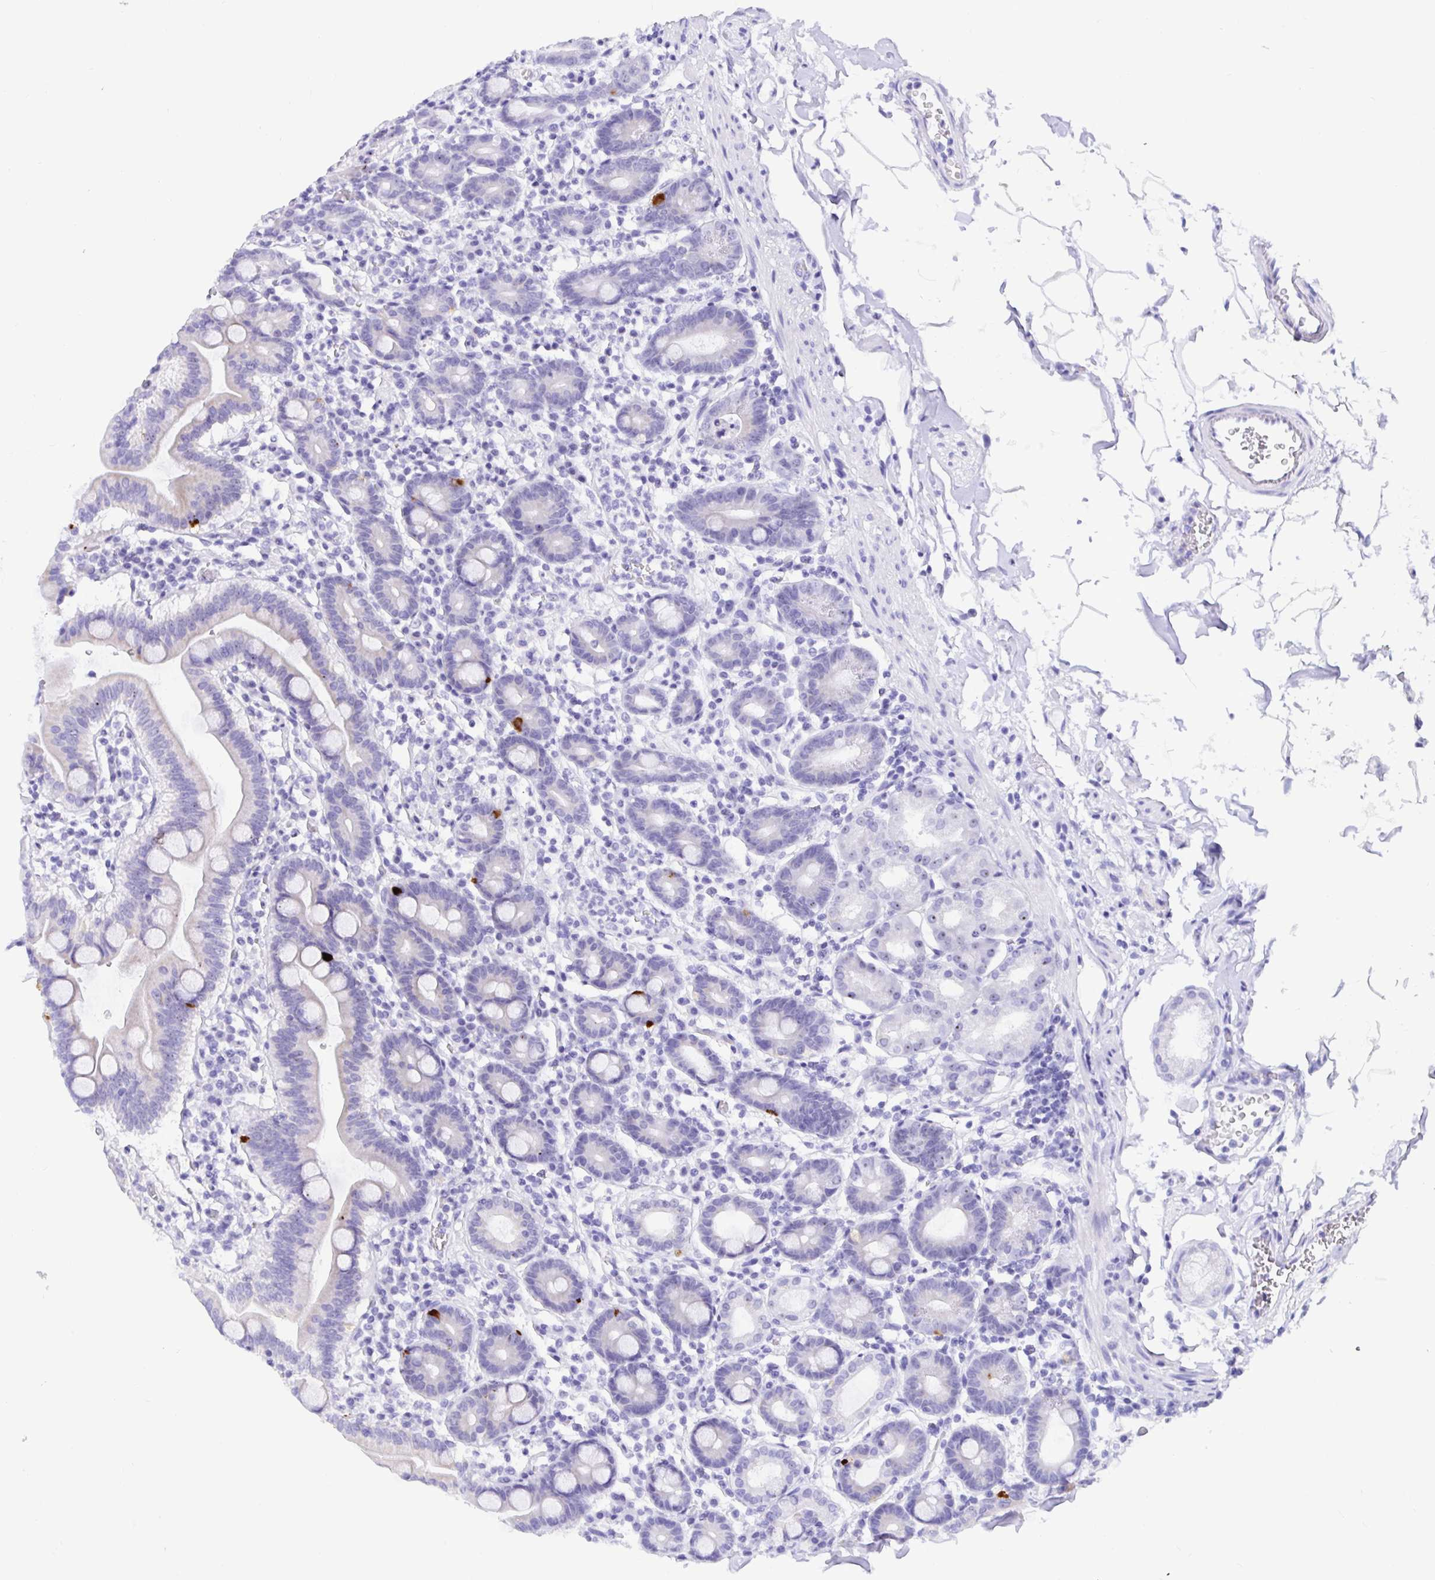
{"staining": {"intensity": "strong", "quantity": "<25%", "location": "cytoplasmic/membranous"}, "tissue": "duodenum", "cell_type": "Glandular cells", "image_type": "normal", "snomed": [{"axis": "morphology", "description": "Normal tissue, NOS"}, {"axis": "topography", "description": "Pancreas"}, {"axis": "topography", "description": "Duodenum"}], "caption": "IHC photomicrograph of normal duodenum stained for a protein (brown), which demonstrates medium levels of strong cytoplasmic/membranous expression in about <25% of glandular cells.", "gene": "PRAMEF18", "patient": {"sex": "male", "age": 59}}